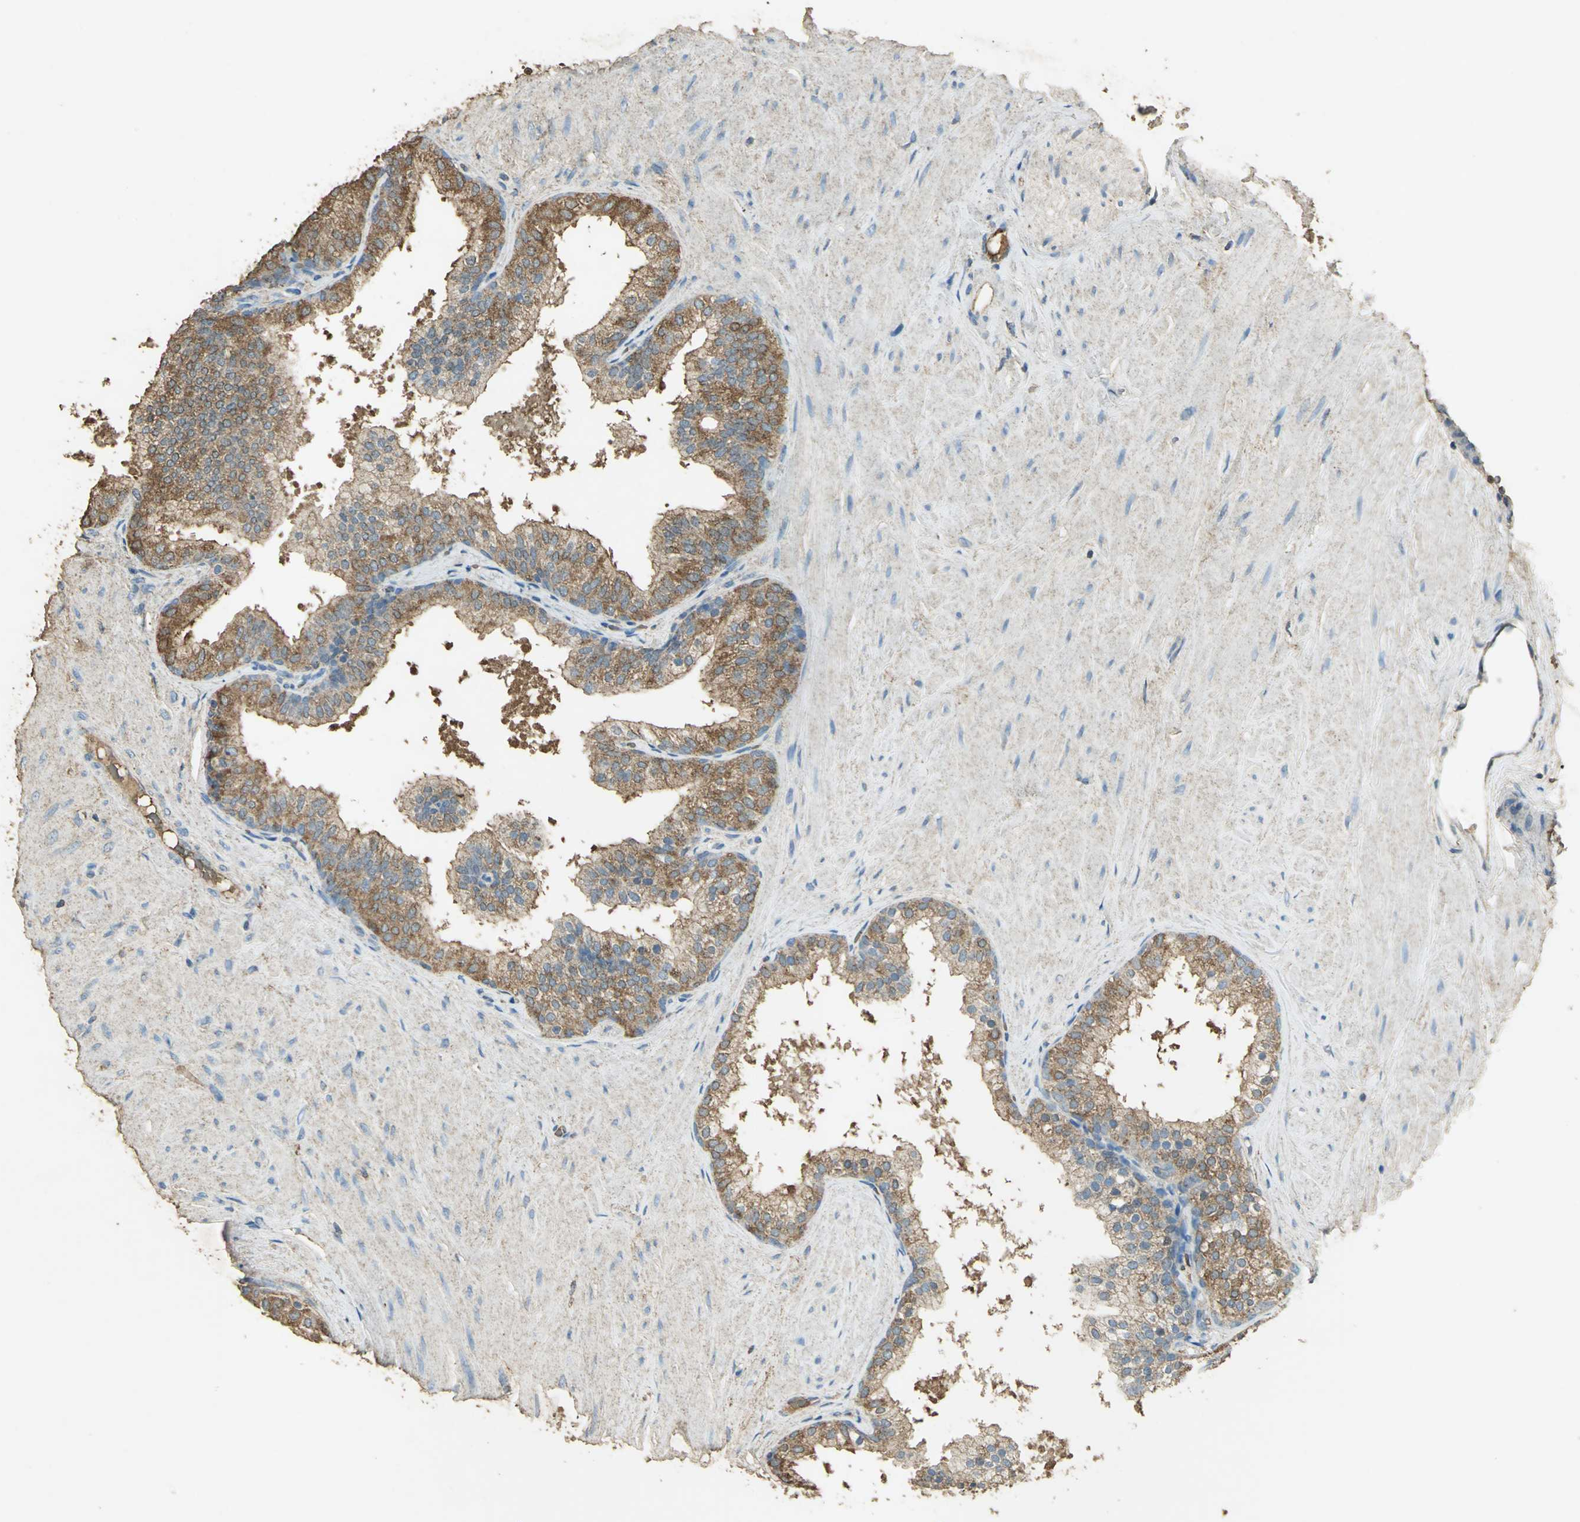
{"staining": {"intensity": "moderate", "quantity": ">75%", "location": "cytoplasmic/membranous"}, "tissue": "prostate", "cell_type": "Glandular cells", "image_type": "normal", "snomed": [{"axis": "morphology", "description": "Normal tissue, NOS"}, {"axis": "topography", "description": "Prostate"}], "caption": "Moderate cytoplasmic/membranous protein staining is present in approximately >75% of glandular cells in prostate.", "gene": "TRAPPC2", "patient": {"sex": "male", "age": 60}}